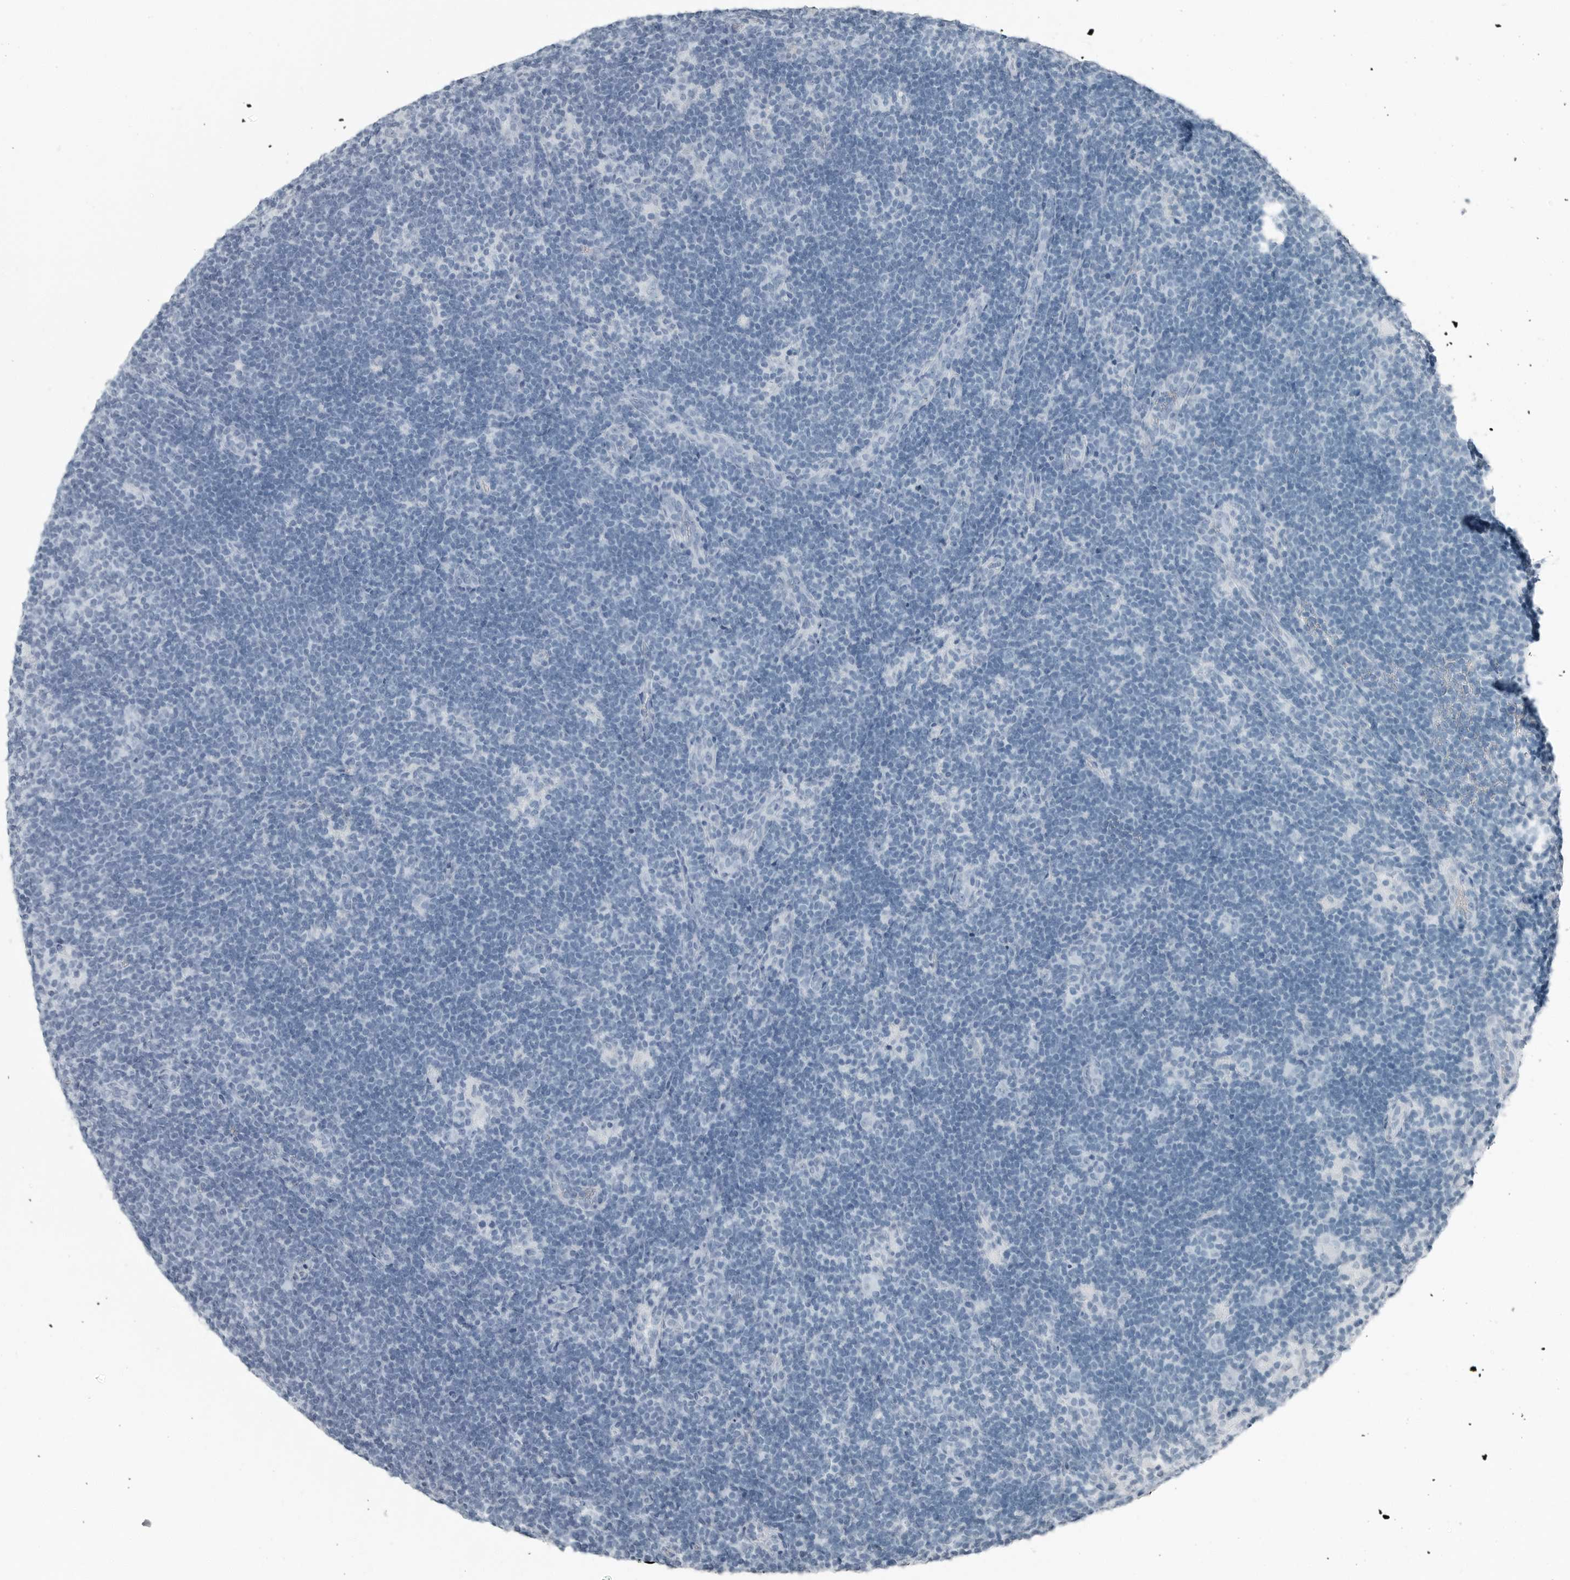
{"staining": {"intensity": "negative", "quantity": "none", "location": "none"}, "tissue": "lymphoma", "cell_type": "Tumor cells", "image_type": "cancer", "snomed": [{"axis": "morphology", "description": "Hodgkin's disease, NOS"}, {"axis": "topography", "description": "Lymph node"}], "caption": "A photomicrograph of human Hodgkin's disease is negative for staining in tumor cells.", "gene": "FABP6", "patient": {"sex": "female", "age": 57}}